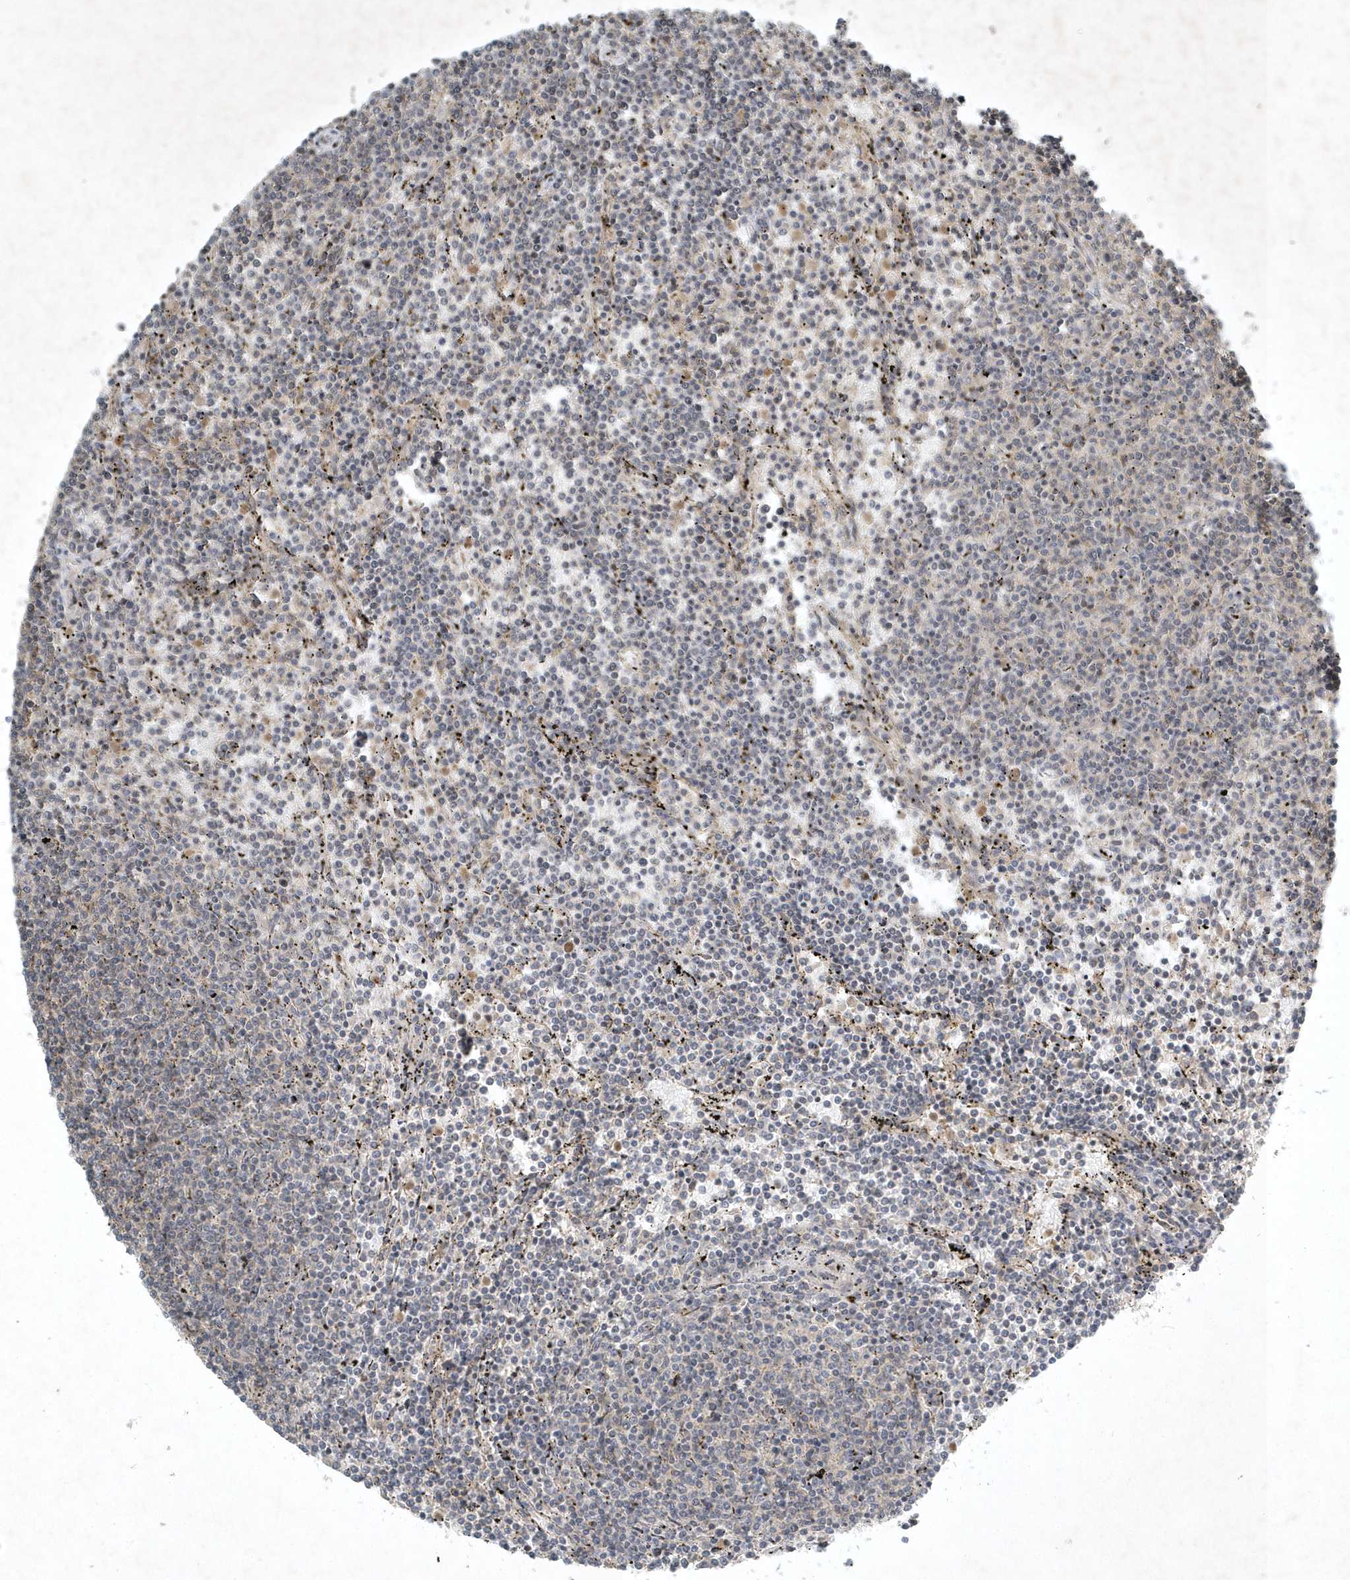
{"staining": {"intensity": "negative", "quantity": "none", "location": "none"}, "tissue": "lymphoma", "cell_type": "Tumor cells", "image_type": "cancer", "snomed": [{"axis": "morphology", "description": "Malignant lymphoma, non-Hodgkin's type, Low grade"}, {"axis": "topography", "description": "Spleen"}], "caption": "IHC micrograph of malignant lymphoma, non-Hodgkin's type (low-grade) stained for a protein (brown), which demonstrates no expression in tumor cells.", "gene": "TNFAIP6", "patient": {"sex": "female", "age": 50}}